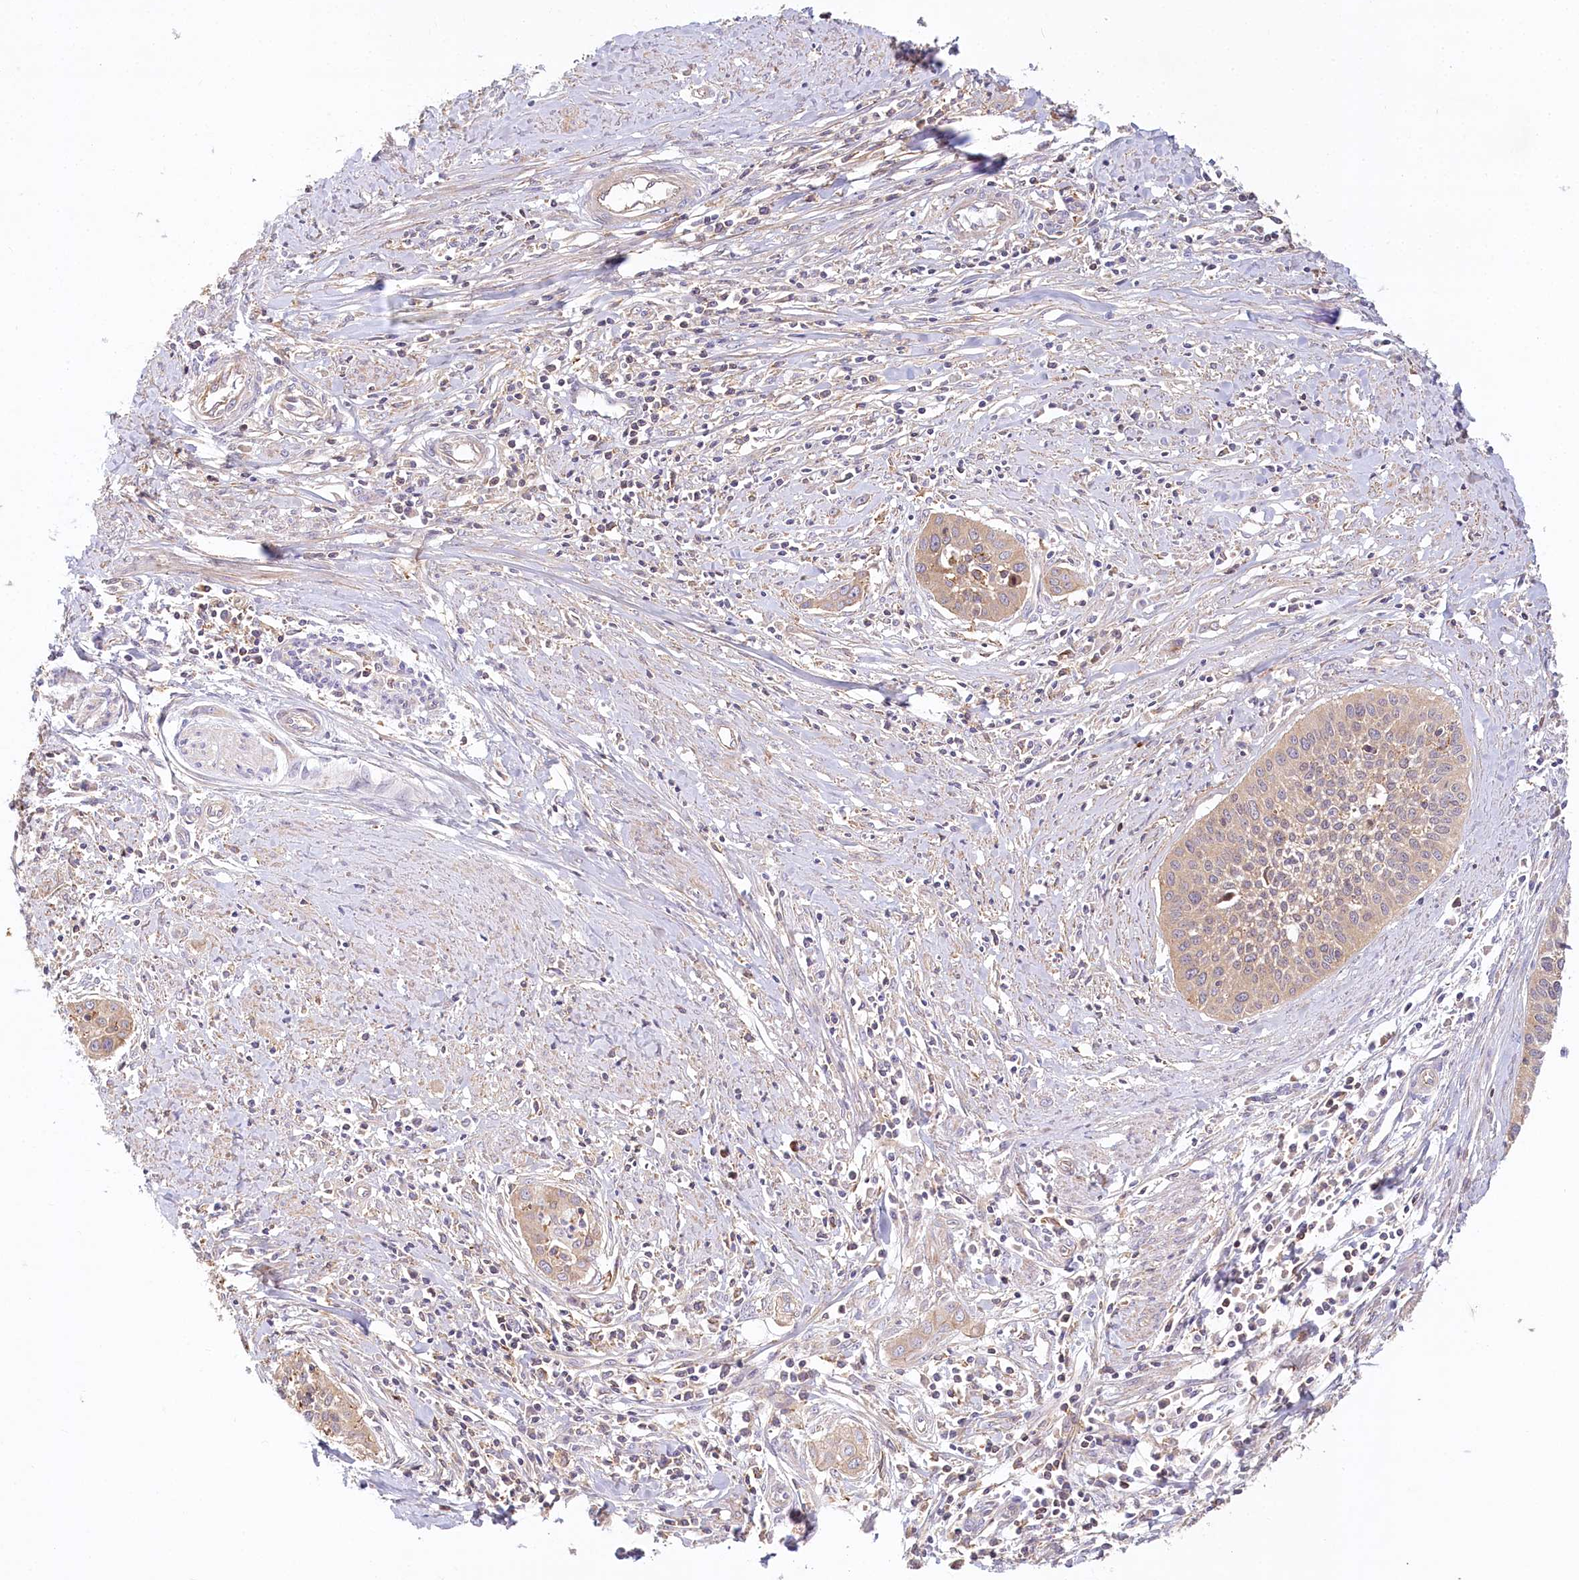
{"staining": {"intensity": "weak", "quantity": "<25%", "location": "cytoplasmic/membranous"}, "tissue": "cervical cancer", "cell_type": "Tumor cells", "image_type": "cancer", "snomed": [{"axis": "morphology", "description": "Squamous cell carcinoma, NOS"}, {"axis": "topography", "description": "Cervix"}], "caption": "IHC image of human squamous cell carcinoma (cervical) stained for a protein (brown), which reveals no positivity in tumor cells.", "gene": "UMPS", "patient": {"sex": "female", "age": 34}}